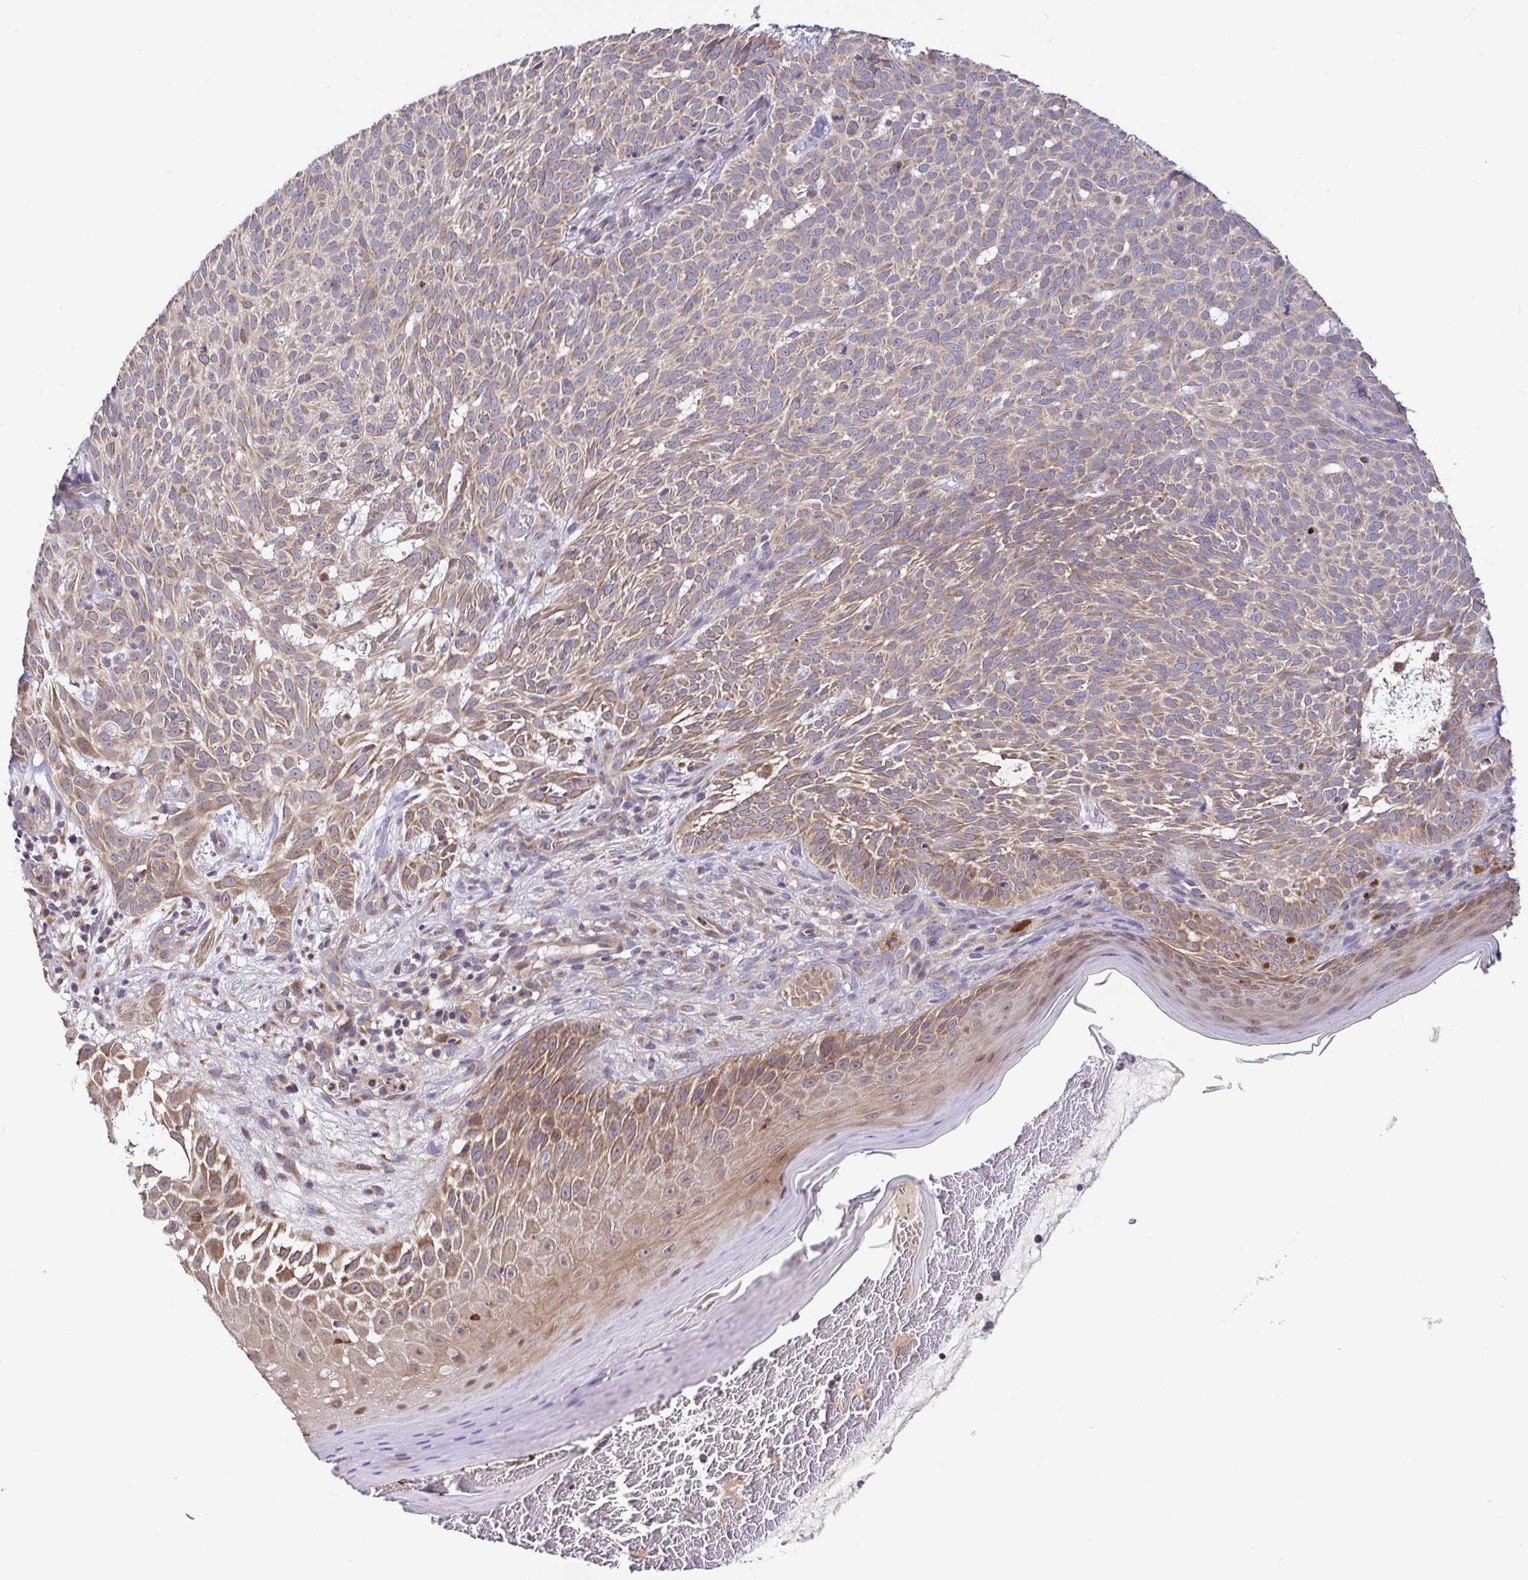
{"staining": {"intensity": "weak", "quantity": ">75%", "location": "cytoplasmic/membranous"}, "tissue": "skin cancer", "cell_type": "Tumor cells", "image_type": "cancer", "snomed": [{"axis": "morphology", "description": "Basal cell carcinoma"}, {"axis": "topography", "description": "Skin"}], "caption": "Protein analysis of skin cancer tissue demonstrates weak cytoplasmic/membranous expression in about >75% of tumor cells. (Stains: DAB in brown, nuclei in blue, Microscopy: brightfield microscopy at high magnification).", "gene": "ELP1", "patient": {"sex": "male", "age": 78}}